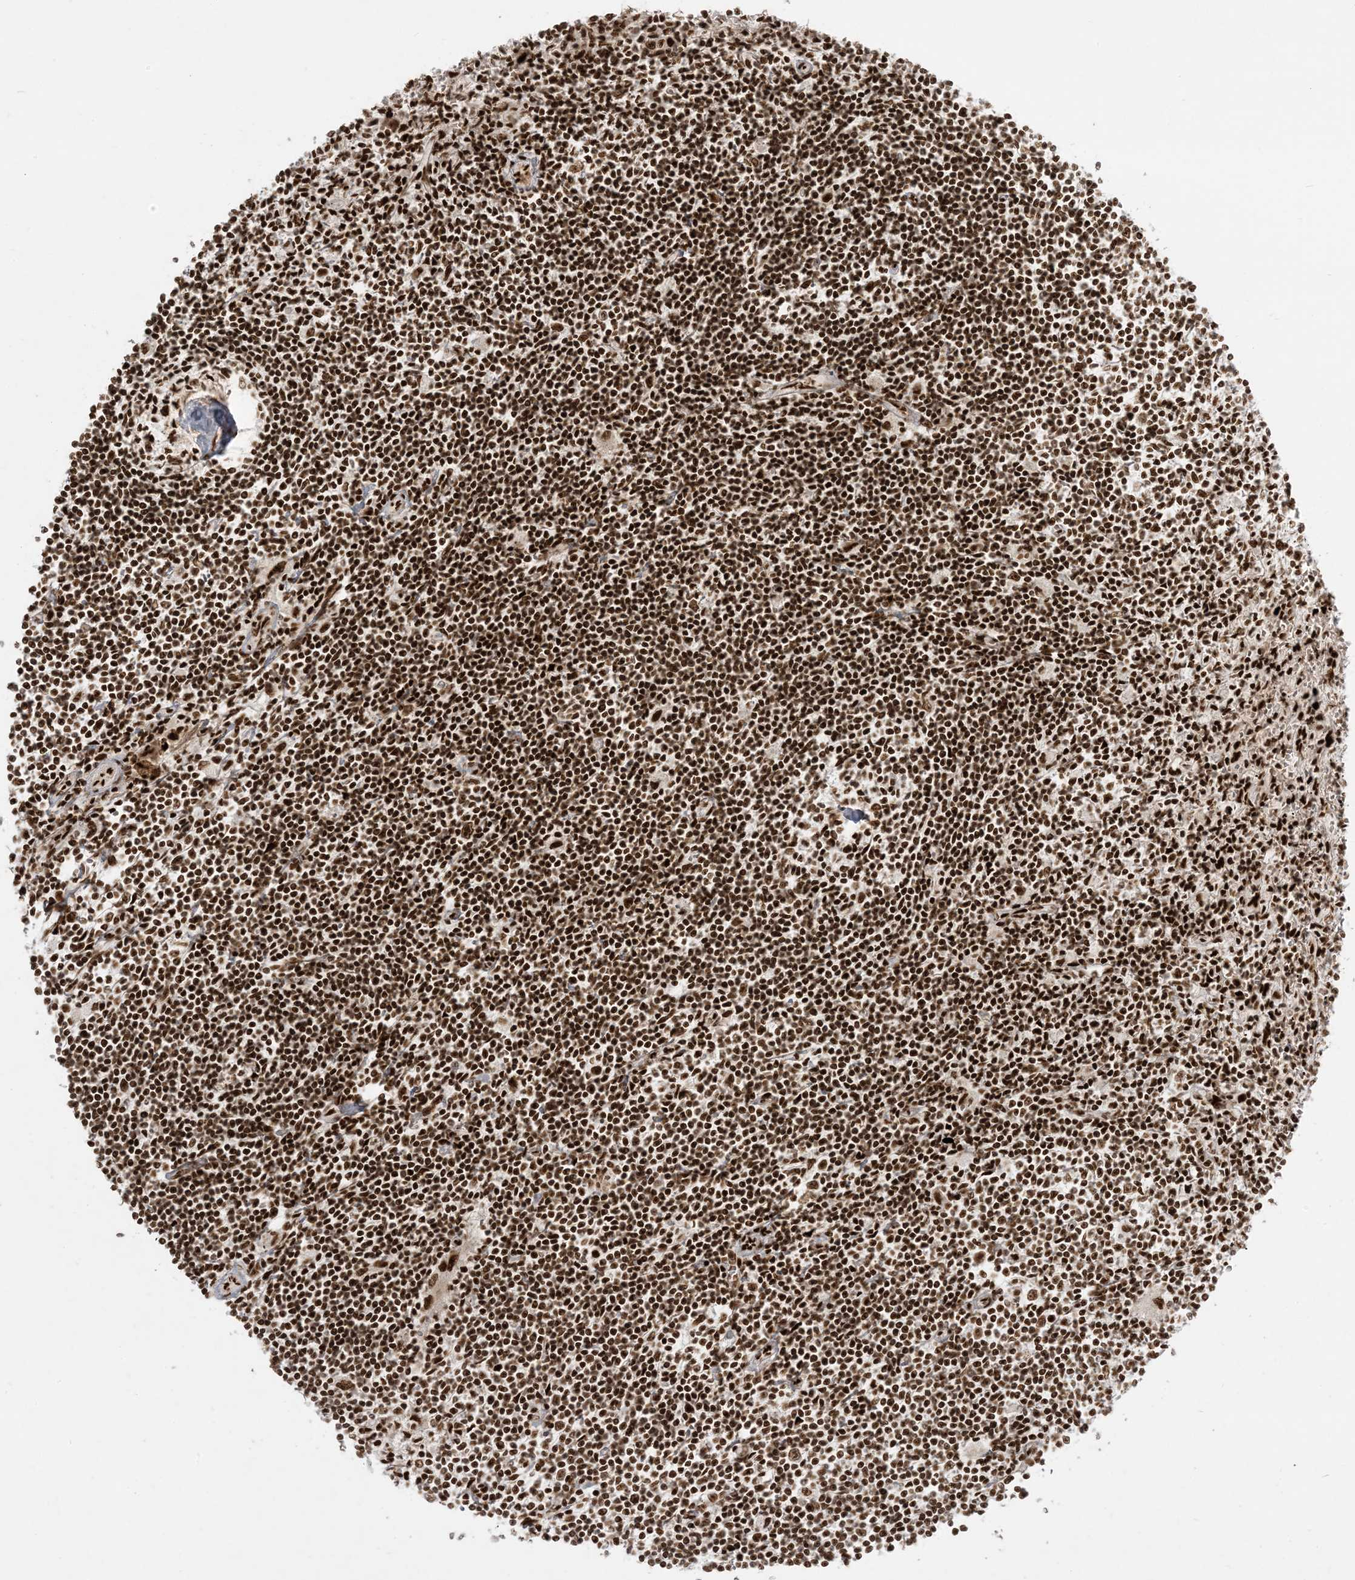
{"staining": {"intensity": "strong", "quantity": ">75%", "location": "nuclear"}, "tissue": "lymphoma", "cell_type": "Tumor cells", "image_type": "cancer", "snomed": [{"axis": "morphology", "description": "Malignant lymphoma, non-Hodgkin's type, Low grade"}, {"axis": "topography", "description": "Spleen"}], "caption": "Protein expression analysis of low-grade malignant lymphoma, non-Hodgkin's type reveals strong nuclear staining in about >75% of tumor cells.", "gene": "RBM10", "patient": {"sex": "male", "age": 76}}